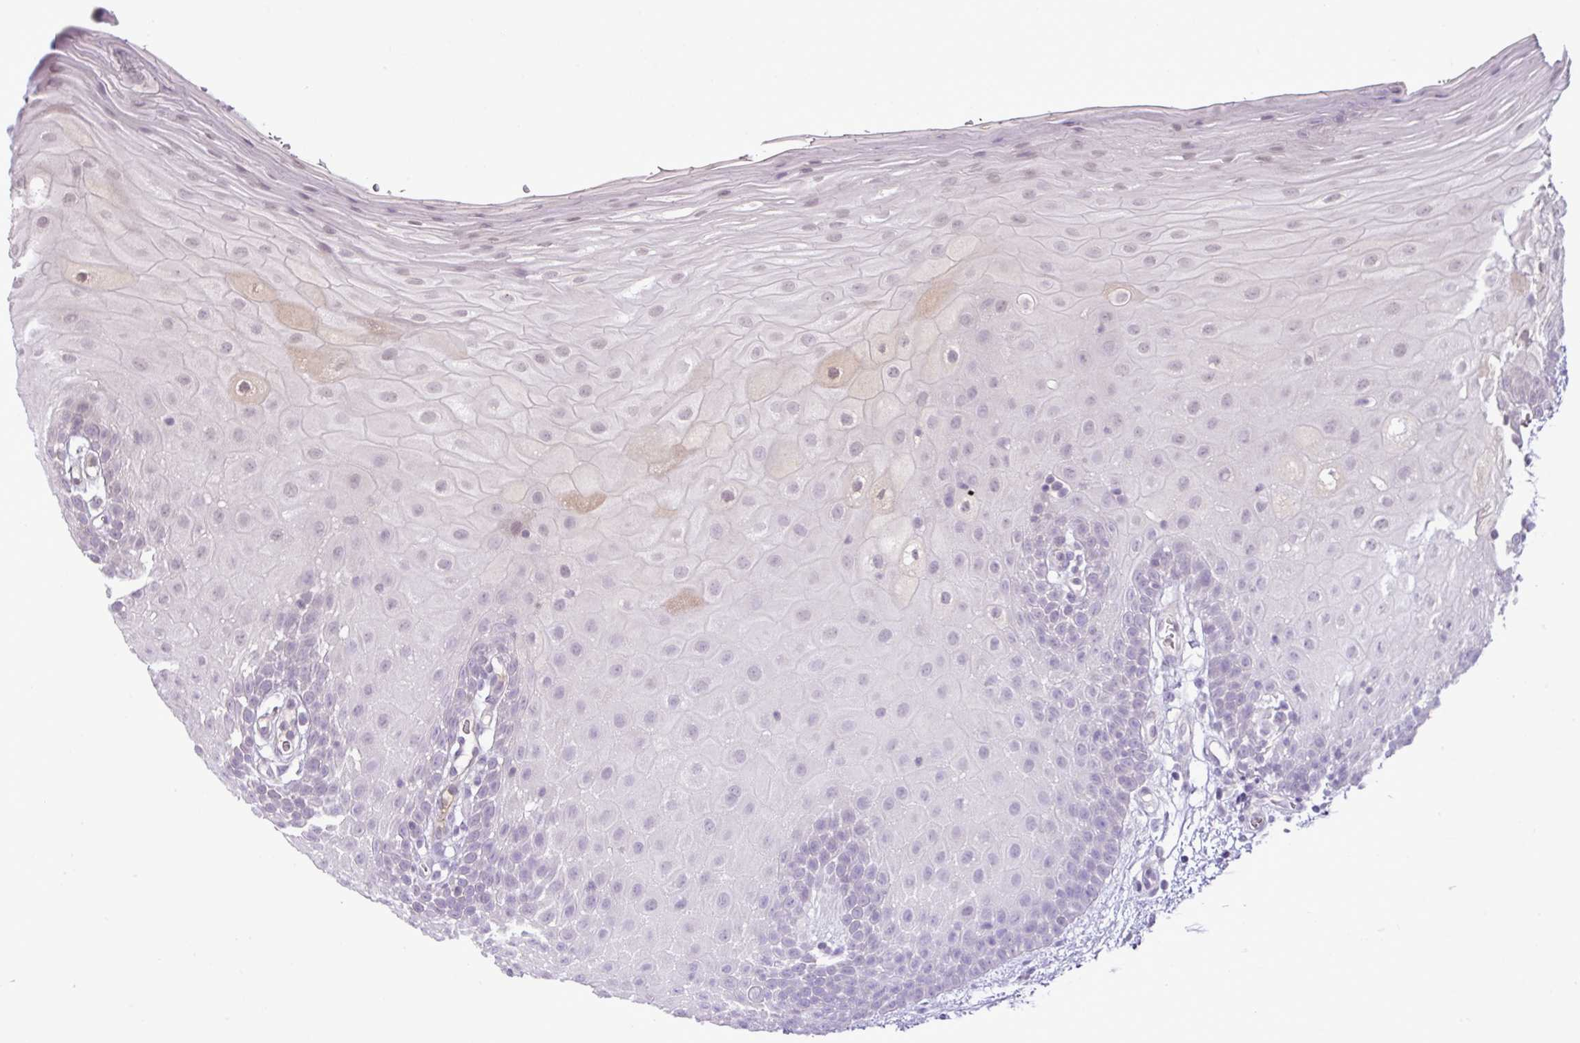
{"staining": {"intensity": "negative", "quantity": "none", "location": "none"}, "tissue": "oral mucosa", "cell_type": "Squamous epithelial cells", "image_type": "normal", "snomed": [{"axis": "morphology", "description": "Normal tissue, NOS"}, {"axis": "morphology", "description": "Squamous cell carcinoma, NOS"}, {"axis": "topography", "description": "Oral tissue"}, {"axis": "topography", "description": "Tounge, NOS"}, {"axis": "topography", "description": "Head-Neck"}], "caption": "Immunohistochemical staining of unremarkable oral mucosa demonstrates no significant positivity in squamous epithelial cells.", "gene": "DNAJB13", "patient": {"sex": "male", "age": 76}}